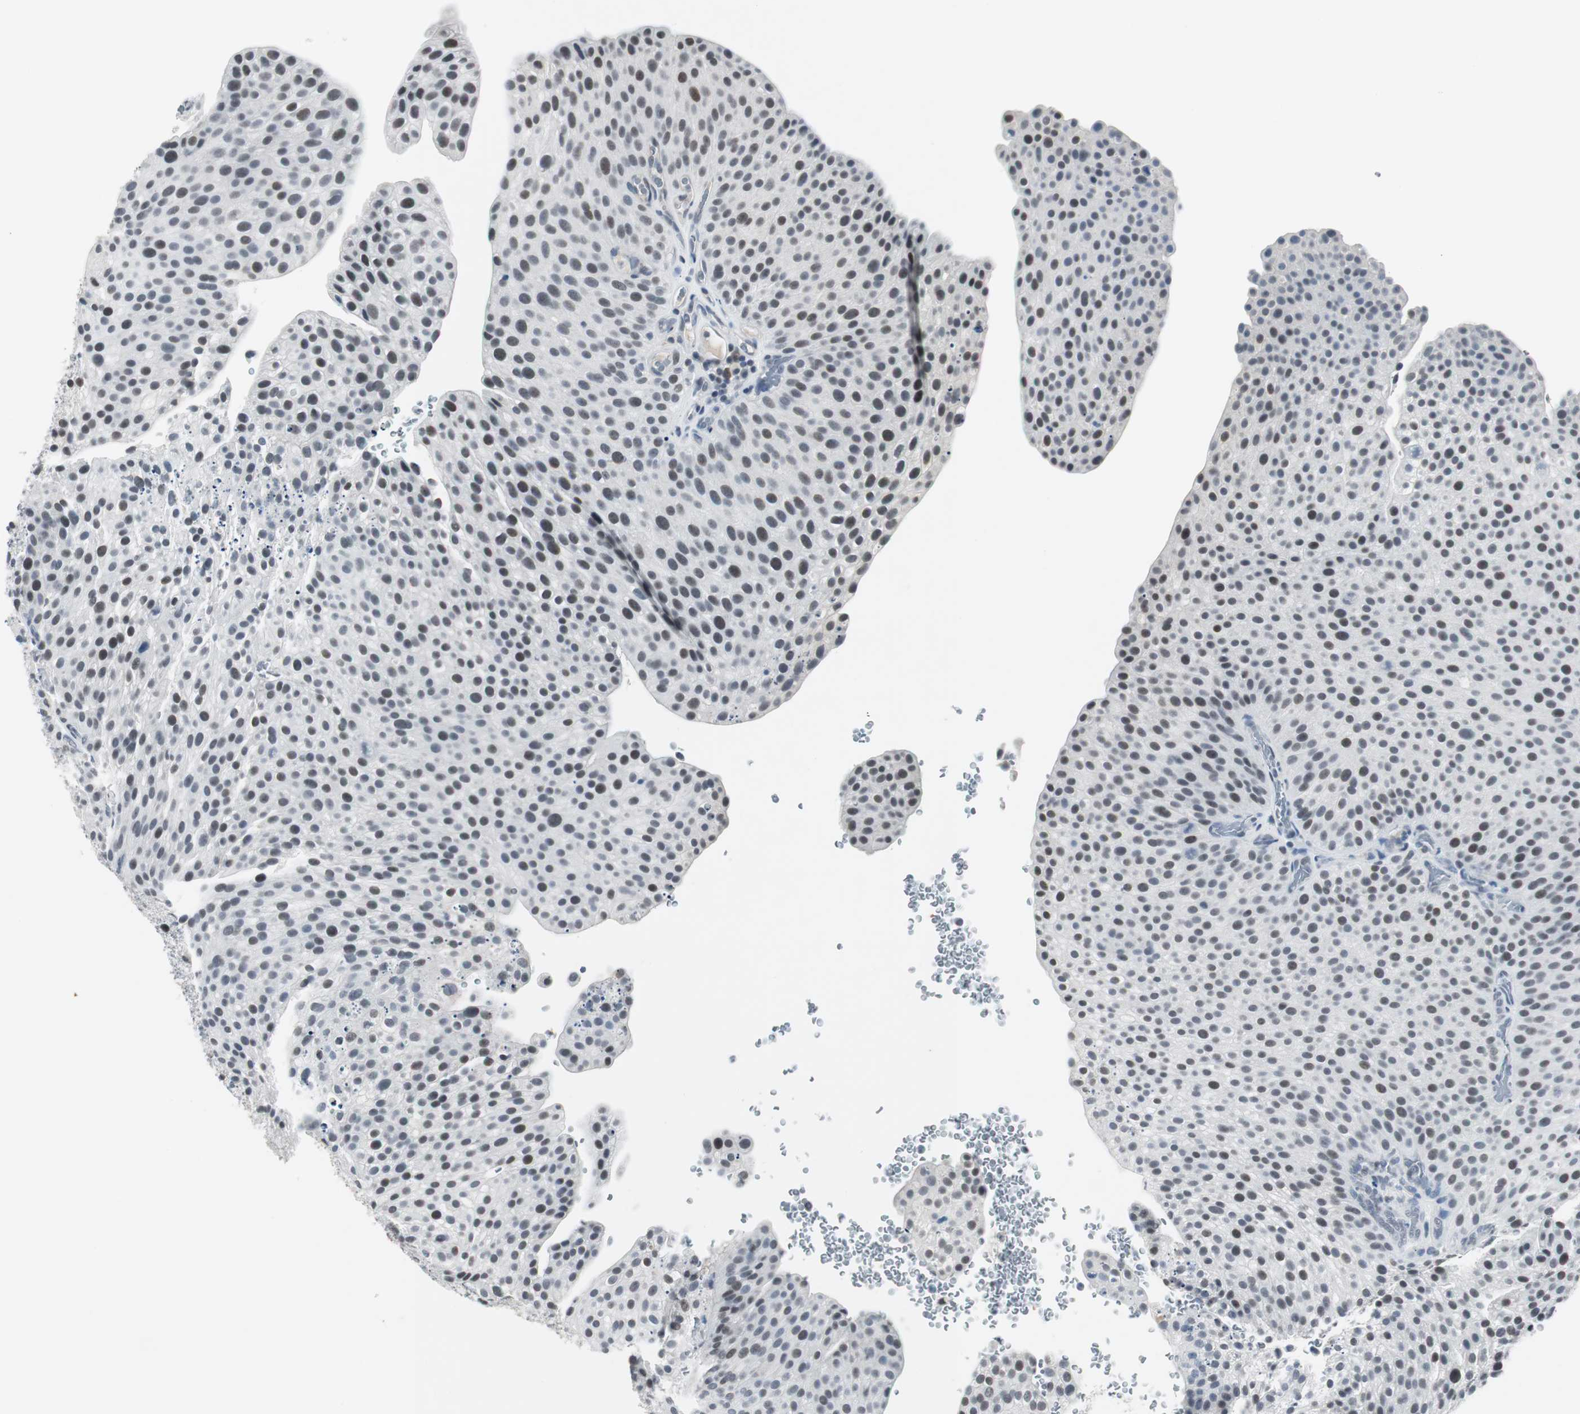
{"staining": {"intensity": "moderate", "quantity": "25%-75%", "location": "nuclear"}, "tissue": "urothelial cancer", "cell_type": "Tumor cells", "image_type": "cancer", "snomed": [{"axis": "morphology", "description": "Urothelial carcinoma, Low grade"}, {"axis": "topography", "description": "Smooth muscle"}, {"axis": "topography", "description": "Urinary bladder"}], "caption": "This is an image of immunohistochemistry (IHC) staining of low-grade urothelial carcinoma, which shows moderate staining in the nuclear of tumor cells.", "gene": "ELK1", "patient": {"sex": "male", "age": 60}}